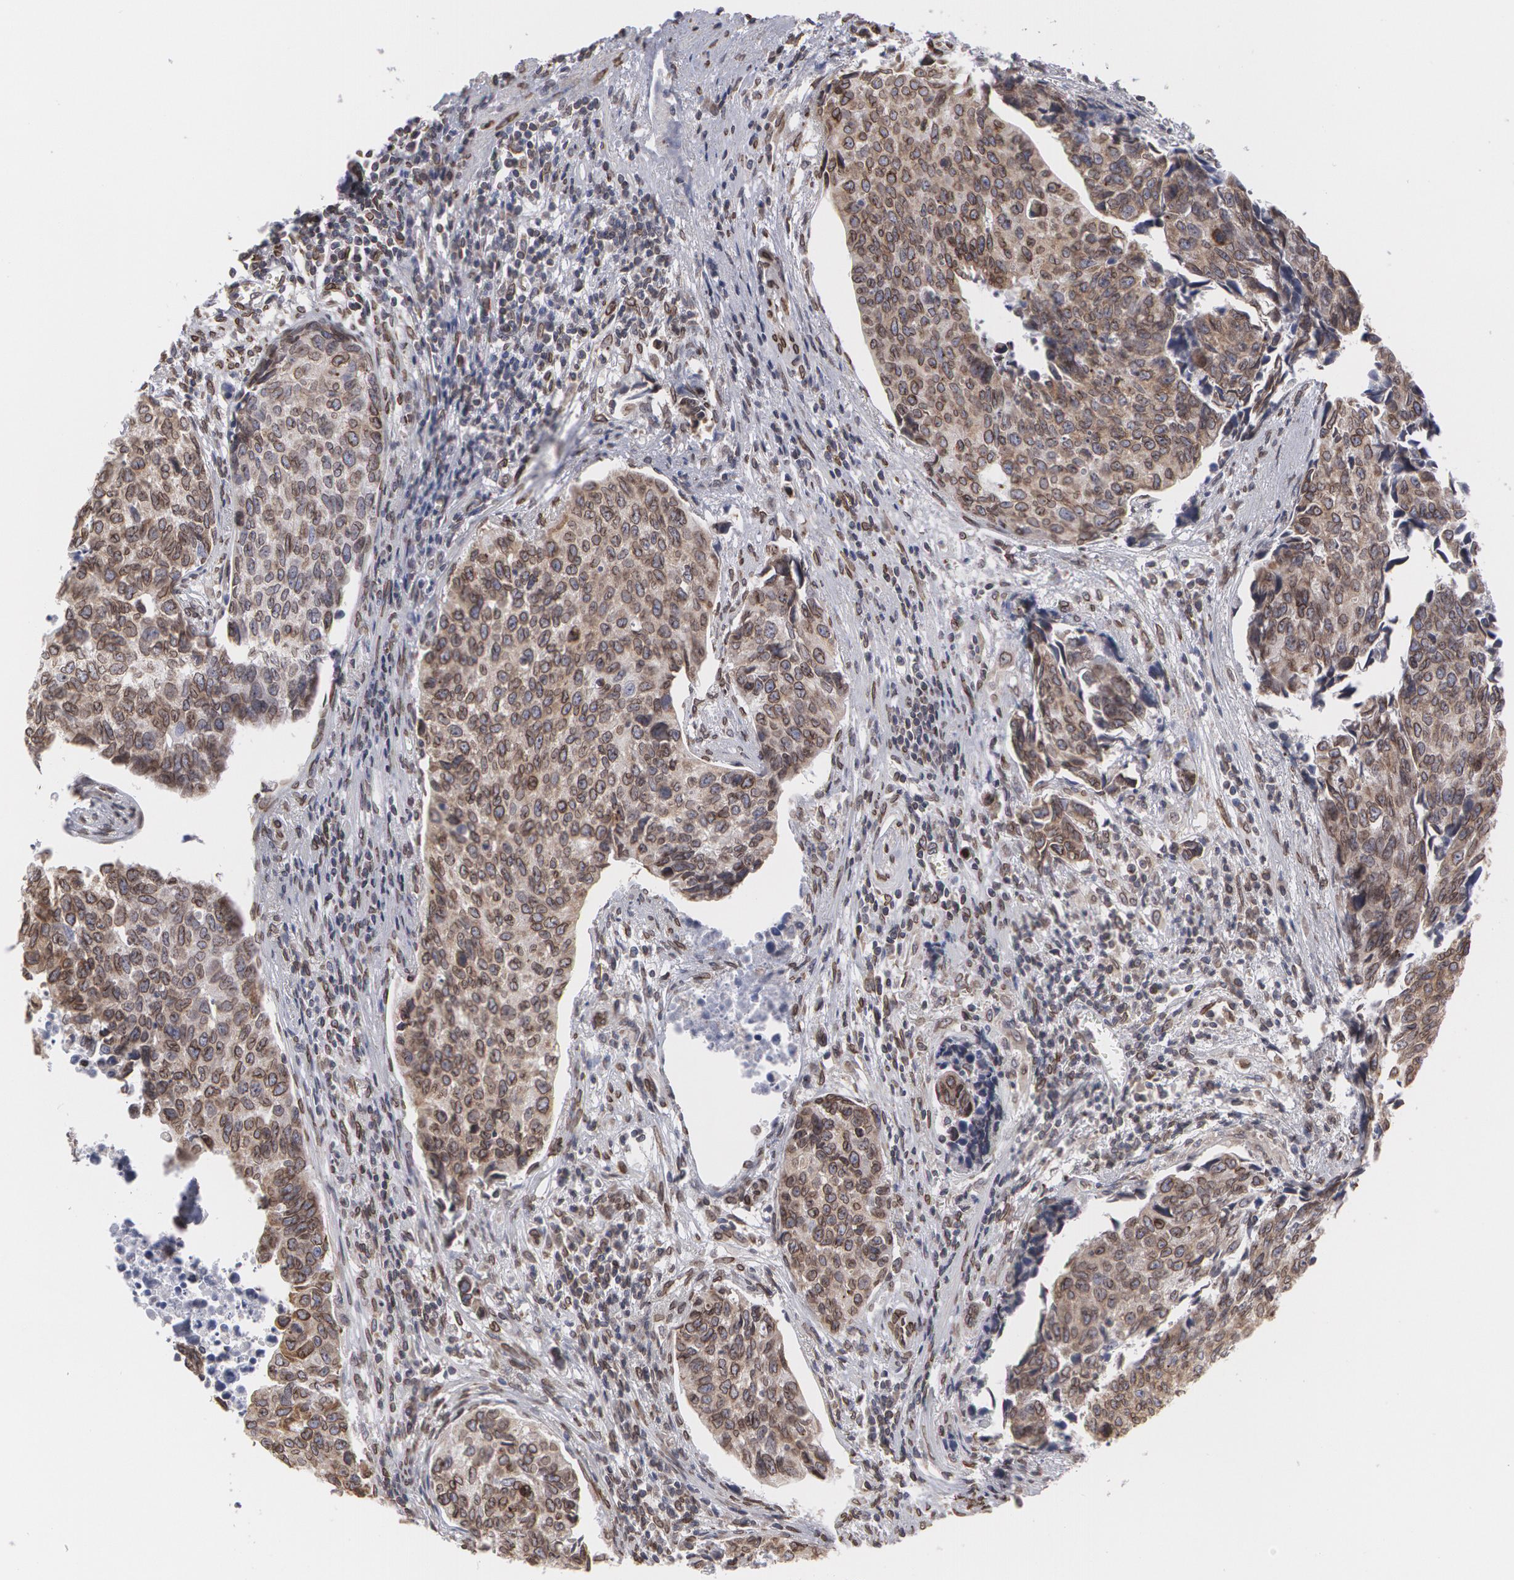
{"staining": {"intensity": "weak", "quantity": "25%-75%", "location": "cytoplasmic/membranous,nuclear"}, "tissue": "urothelial cancer", "cell_type": "Tumor cells", "image_type": "cancer", "snomed": [{"axis": "morphology", "description": "Urothelial carcinoma, High grade"}, {"axis": "topography", "description": "Urinary bladder"}], "caption": "Protein staining shows weak cytoplasmic/membranous and nuclear positivity in about 25%-75% of tumor cells in high-grade urothelial carcinoma.", "gene": "EMD", "patient": {"sex": "male", "age": 81}}